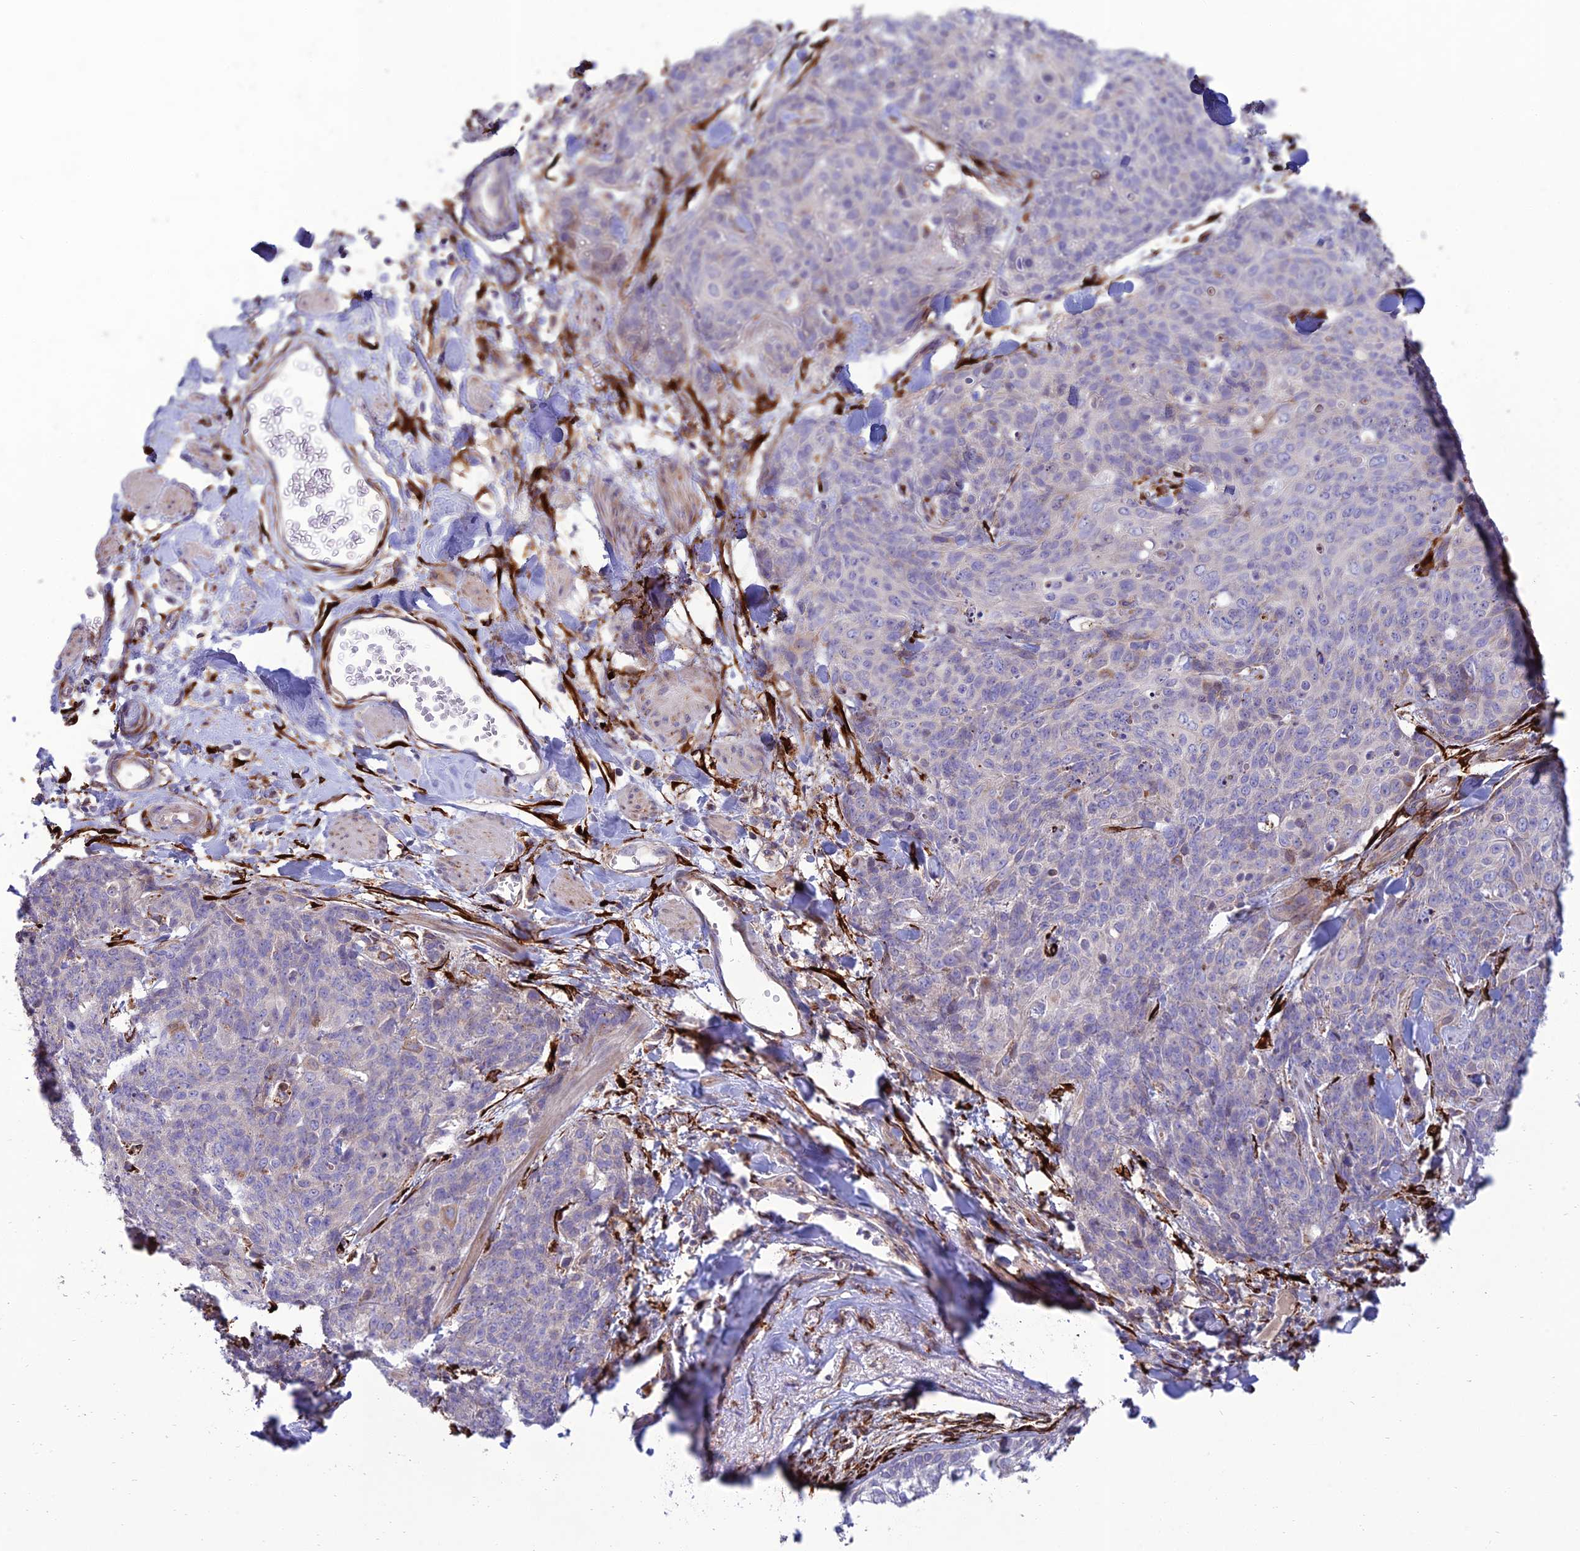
{"staining": {"intensity": "negative", "quantity": "none", "location": "none"}, "tissue": "skin cancer", "cell_type": "Tumor cells", "image_type": "cancer", "snomed": [{"axis": "morphology", "description": "Squamous cell carcinoma, NOS"}, {"axis": "topography", "description": "Skin"}, {"axis": "topography", "description": "Vulva"}], "caption": "Tumor cells are negative for brown protein staining in skin squamous cell carcinoma.", "gene": "RCN3", "patient": {"sex": "female", "age": 85}}